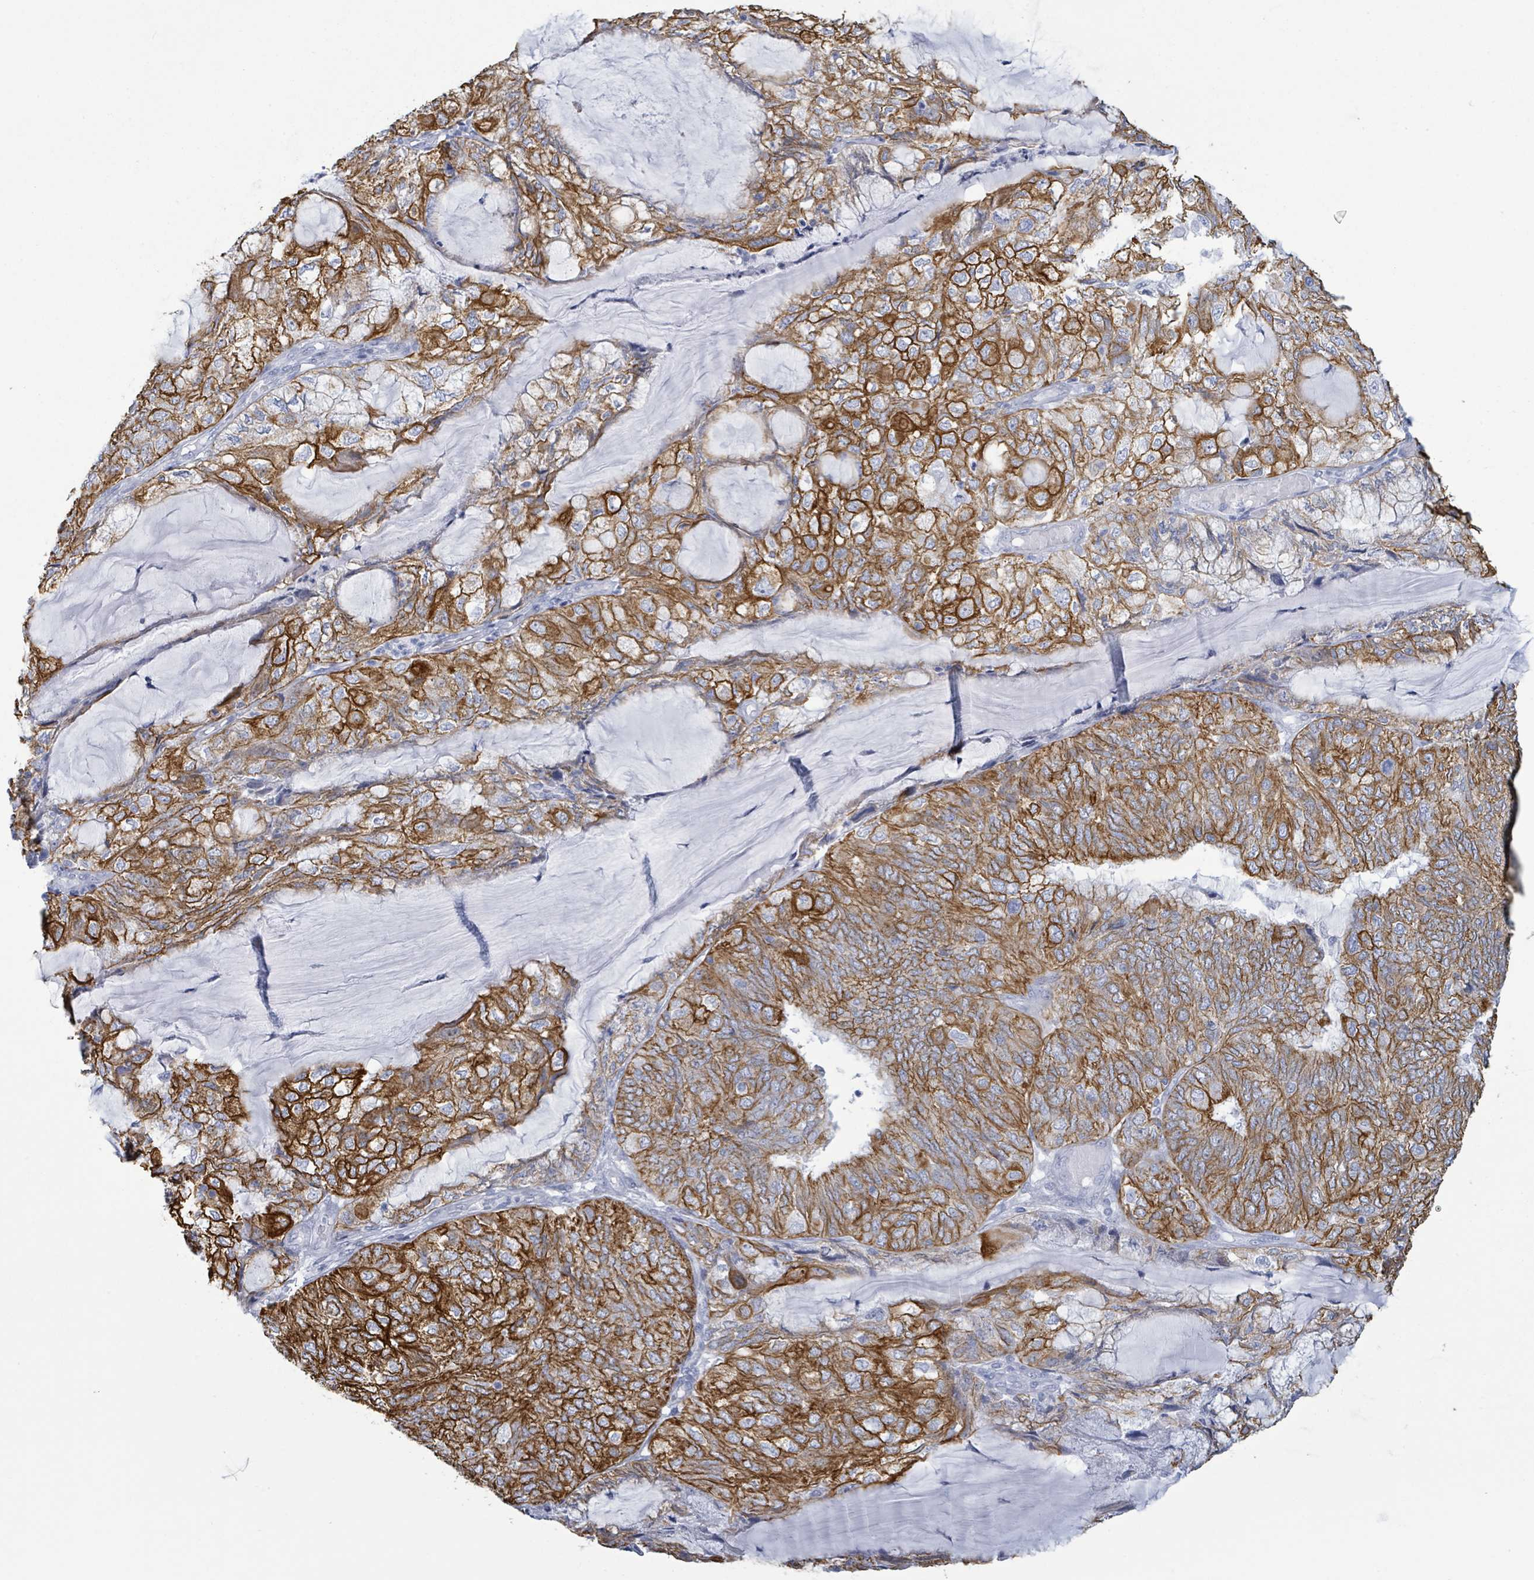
{"staining": {"intensity": "strong", "quantity": "25%-75%", "location": "cytoplasmic/membranous"}, "tissue": "endometrial cancer", "cell_type": "Tumor cells", "image_type": "cancer", "snomed": [{"axis": "morphology", "description": "Adenocarcinoma, NOS"}, {"axis": "topography", "description": "Endometrium"}], "caption": "Immunohistochemistry staining of endometrial cancer (adenocarcinoma), which demonstrates high levels of strong cytoplasmic/membranous staining in approximately 25%-75% of tumor cells indicating strong cytoplasmic/membranous protein staining. The staining was performed using DAB (brown) for protein detection and nuclei were counterstained in hematoxylin (blue).", "gene": "KRT8", "patient": {"sex": "female", "age": 81}}